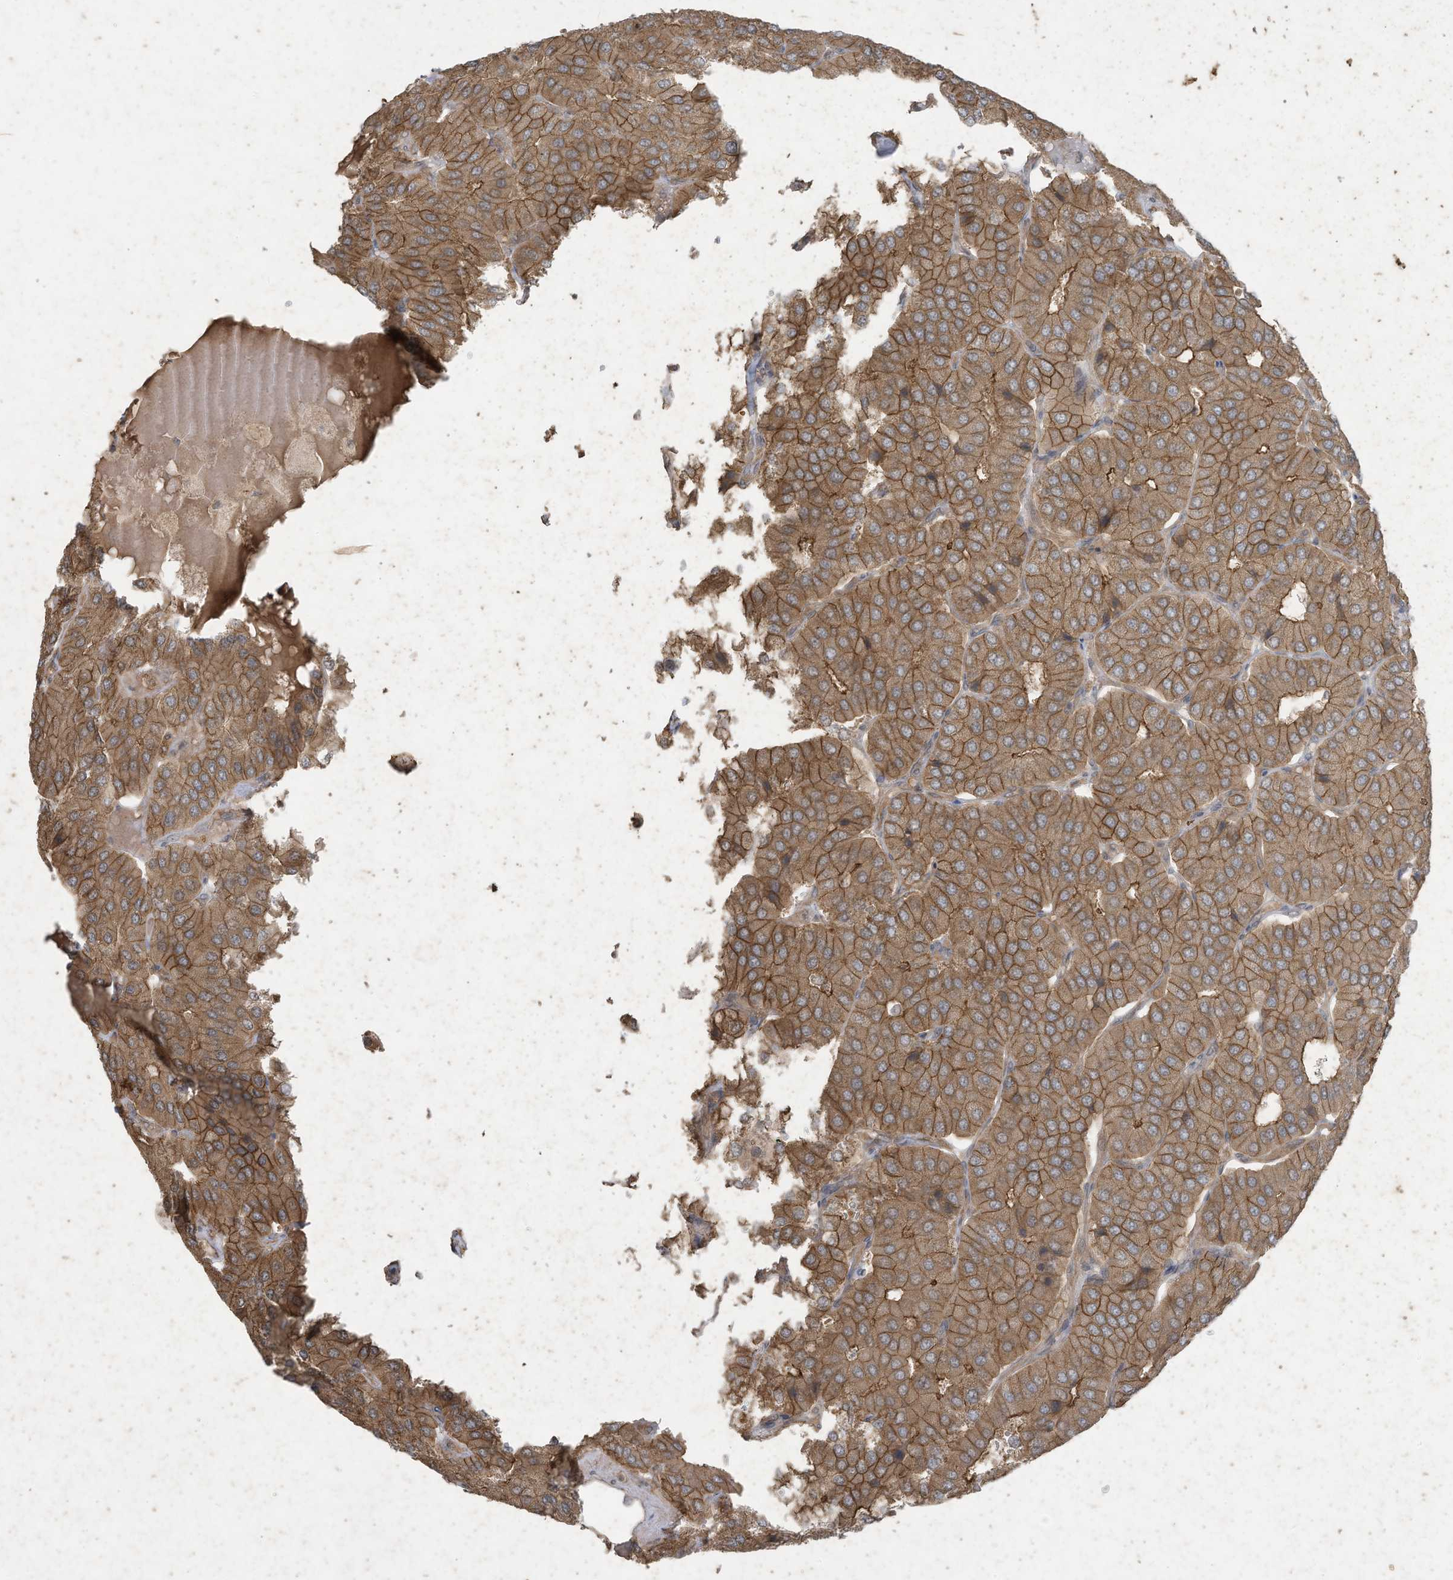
{"staining": {"intensity": "moderate", "quantity": ">75%", "location": "cytoplasmic/membranous"}, "tissue": "parathyroid gland", "cell_type": "Glandular cells", "image_type": "normal", "snomed": [{"axis": "morphology", "description": "Normal tissue, NOS"}, {"axis": "morphology", "description": "Adenoma, NOS"}, {"axis": "topography", "description": "Parathyroid gland"}], "caption": "Parathyroid gland stained with a brown dye exhibits moderate cytoplasmic/membranous positive expression in approximately >75% of glandular cells.", "gene": "MATN2", "patient": {"sex": "female", "age": 86}}